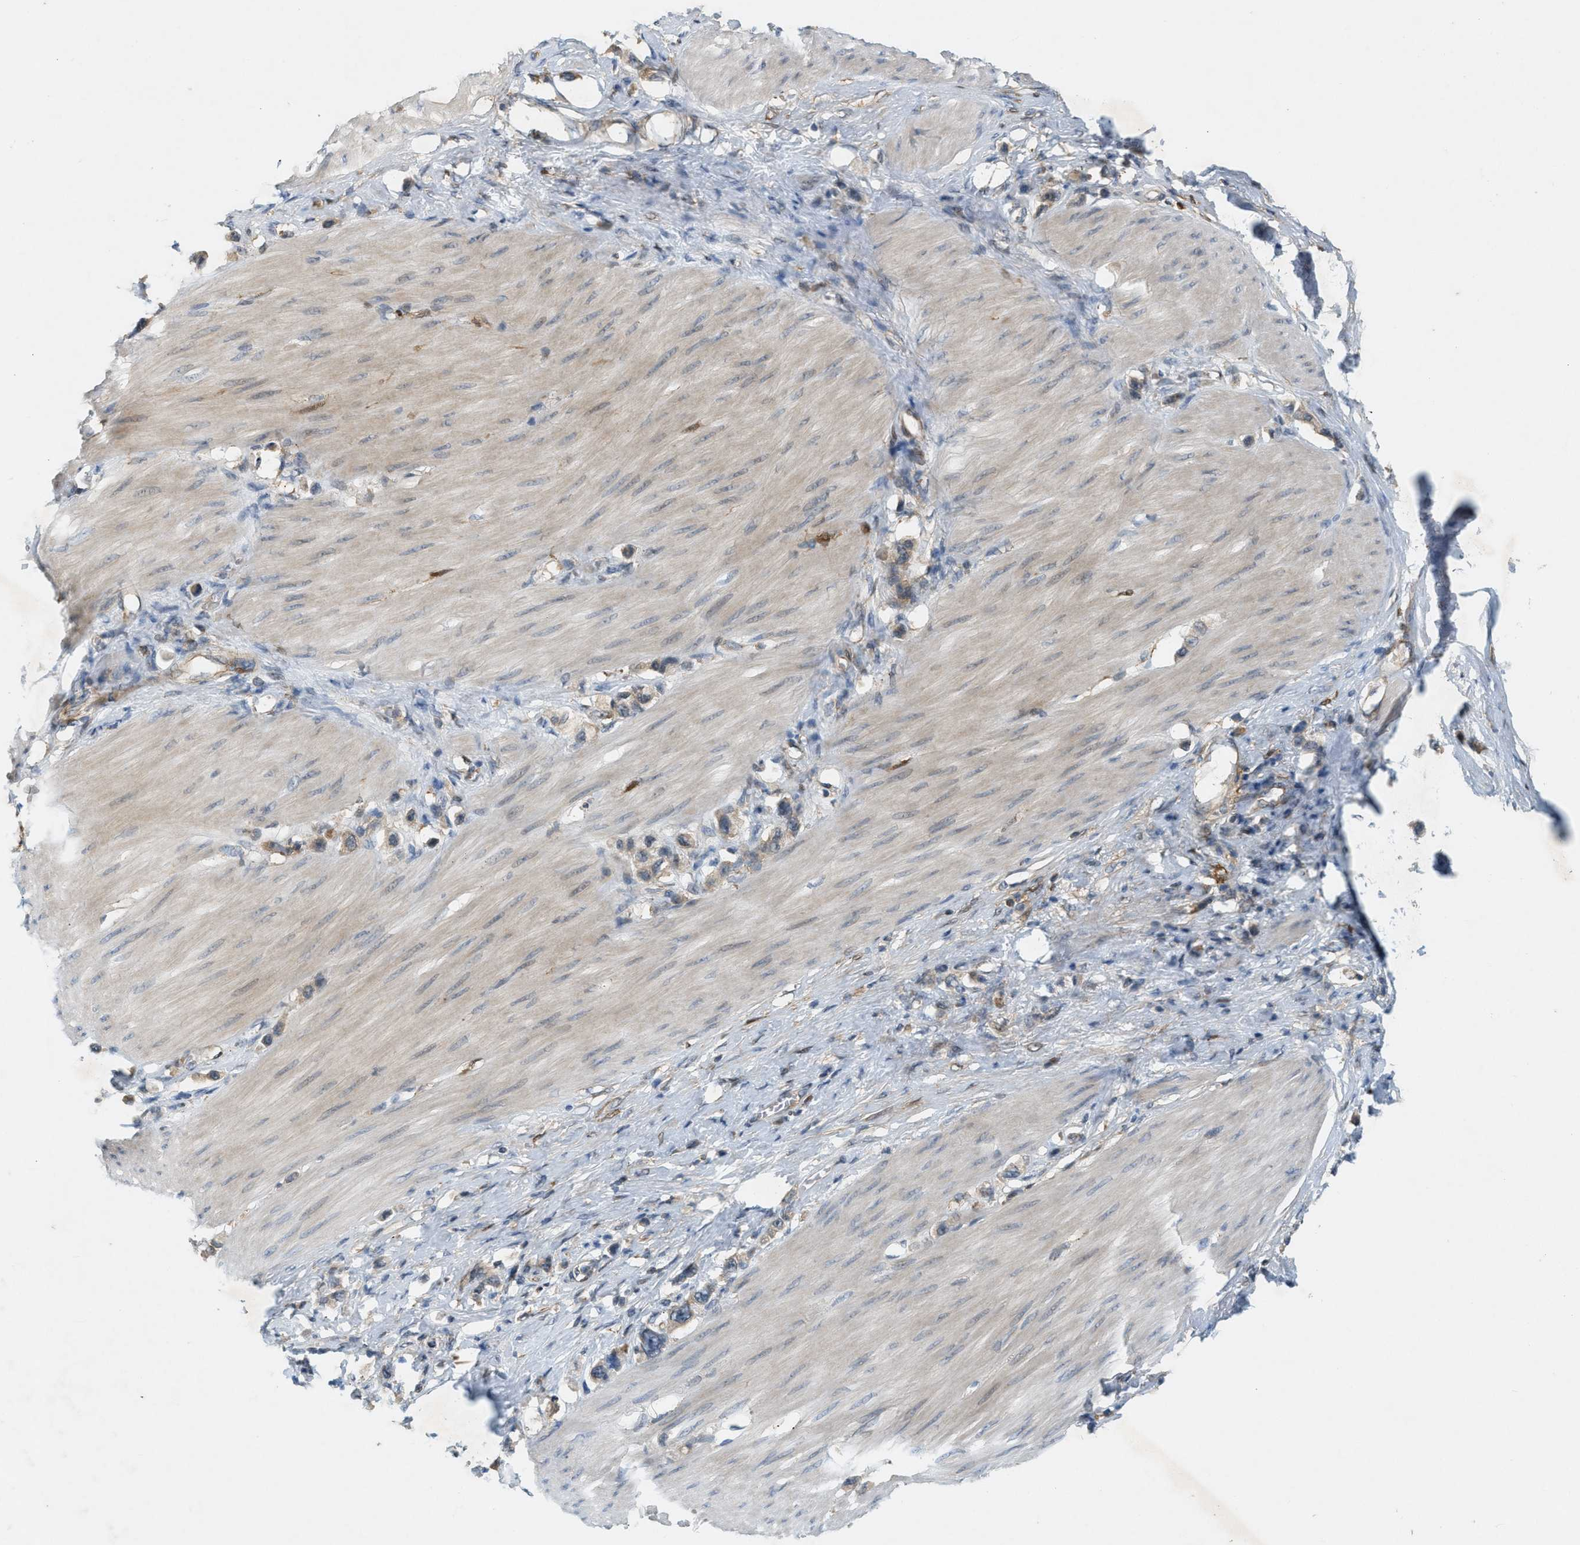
{"staining": {"intensity": "weak", "quantity": ">75%", "location": "cytoplasmic/membranous"}, "tissue": "stomach cancer", "cell_type": "Tumor cells", "image_type": "cancer", "snomed": [{"axis": "morphology", "description": "Adenocarcinoma, NOS"}, {"axis": "topography", "description": "Stomach"}], "caption": "Adenocarcinoma (stomach) stained with DAB immunohistochemistry reveals low levels of weak cytoplasmic/membranous staining in about >75% of tumor cells. Using DAB (3,3'-diaminobenzidine) (brown) and hematoxylin (blue) stains, captured at high magnification using brightfield microscopy.", "gene": "PDCL3", "patient": {"sex": "female", "age": 65}}